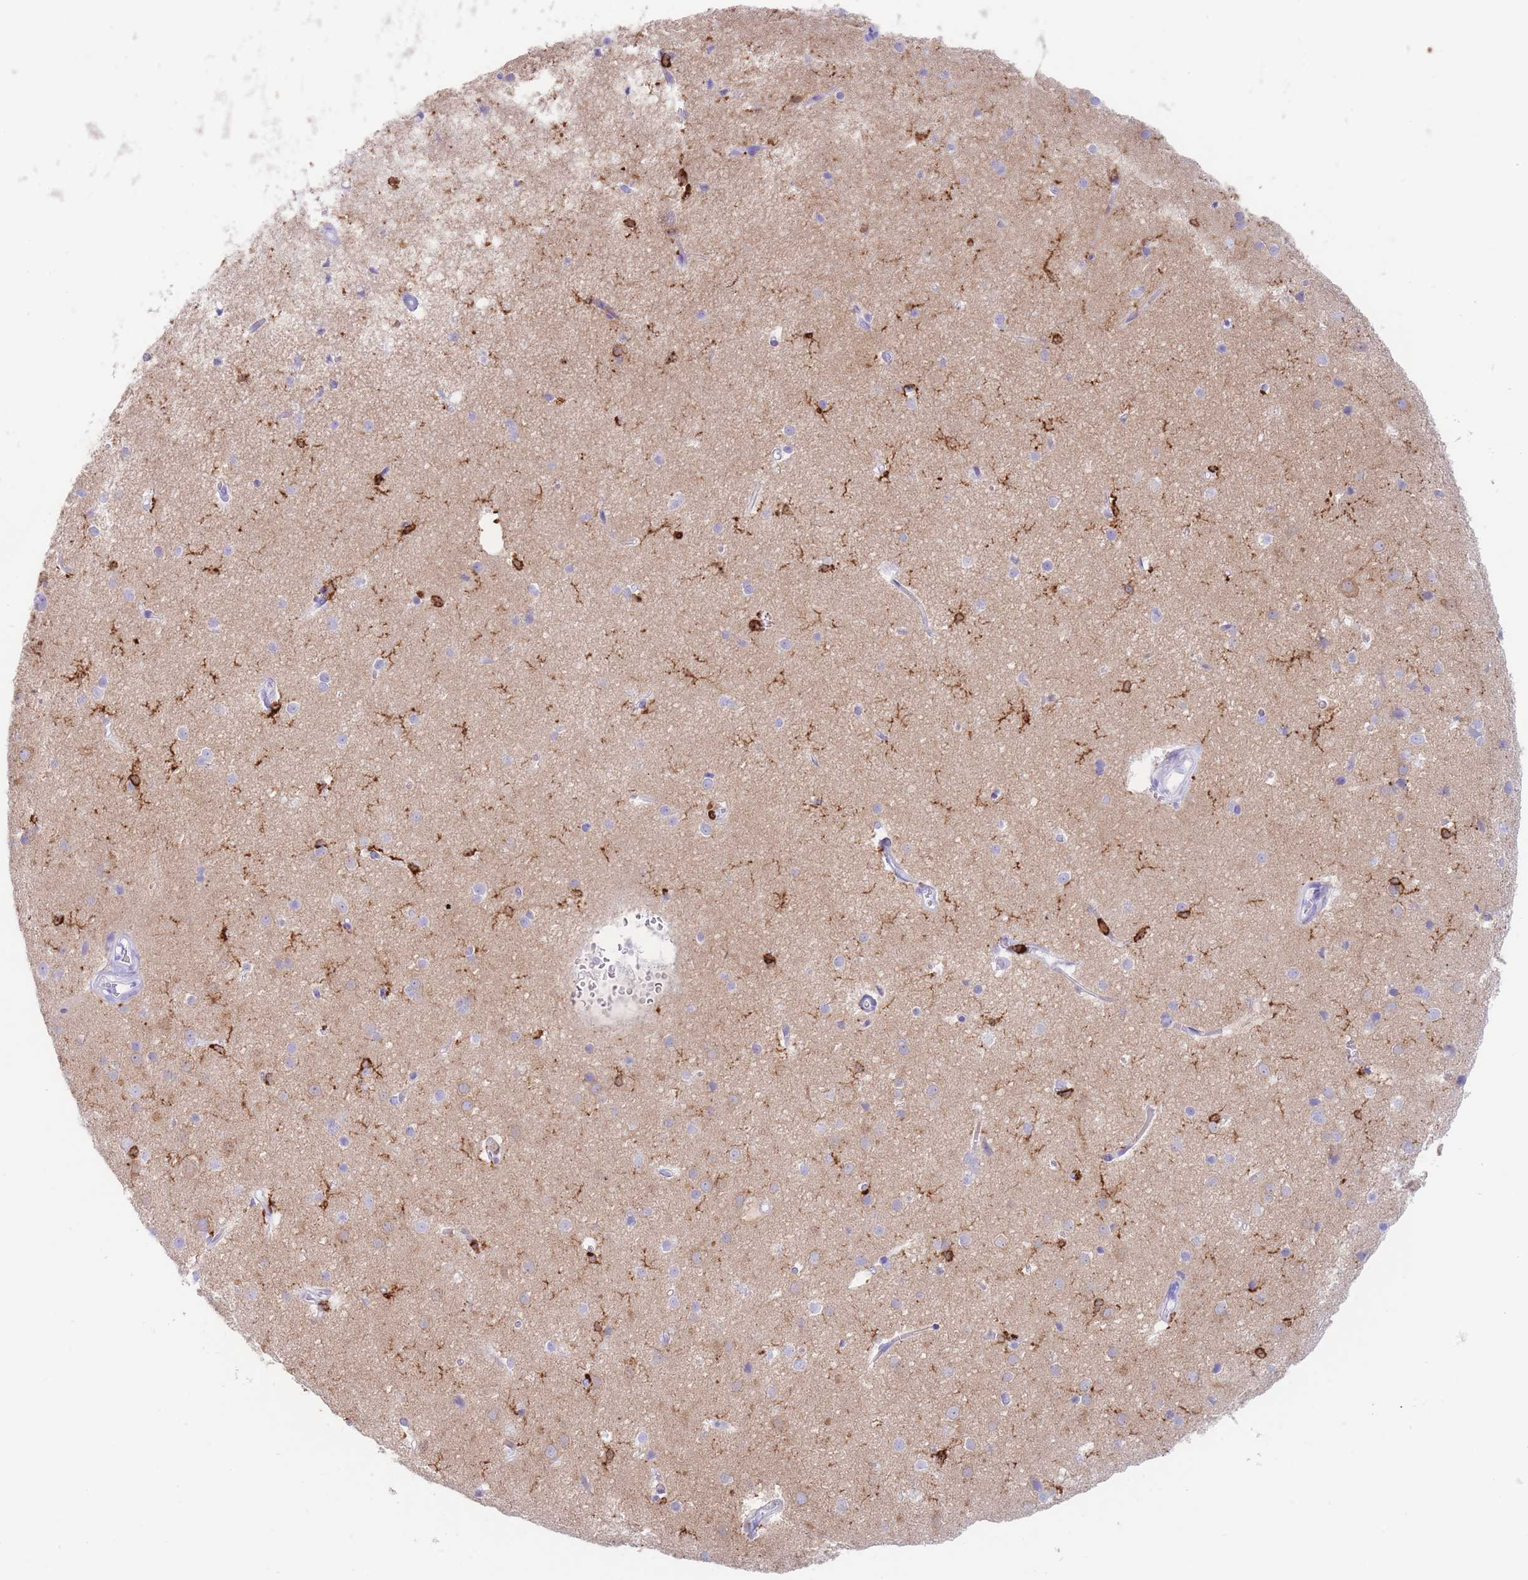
{"staining": {"intensity": "negative", "quantity": "none", "location": "none"}, "tissue": "cerebral cortex", "cell_type": "Endothelial cells", "image_type": "normal", "snomed": [{"axis": "morphology", "description": "Normal tissue, NOS"}, {"axis": "topography", "description": "Cerebral cortex"}], "caption": "DAB (3,3'-diaminobenzidine) immunohistochemical staining of unremarkable human cerebral cortex reveals no significant expression in endothelial cells.", "gene": "CORO1A", "patient": {"sex": "male", "age": 37}}